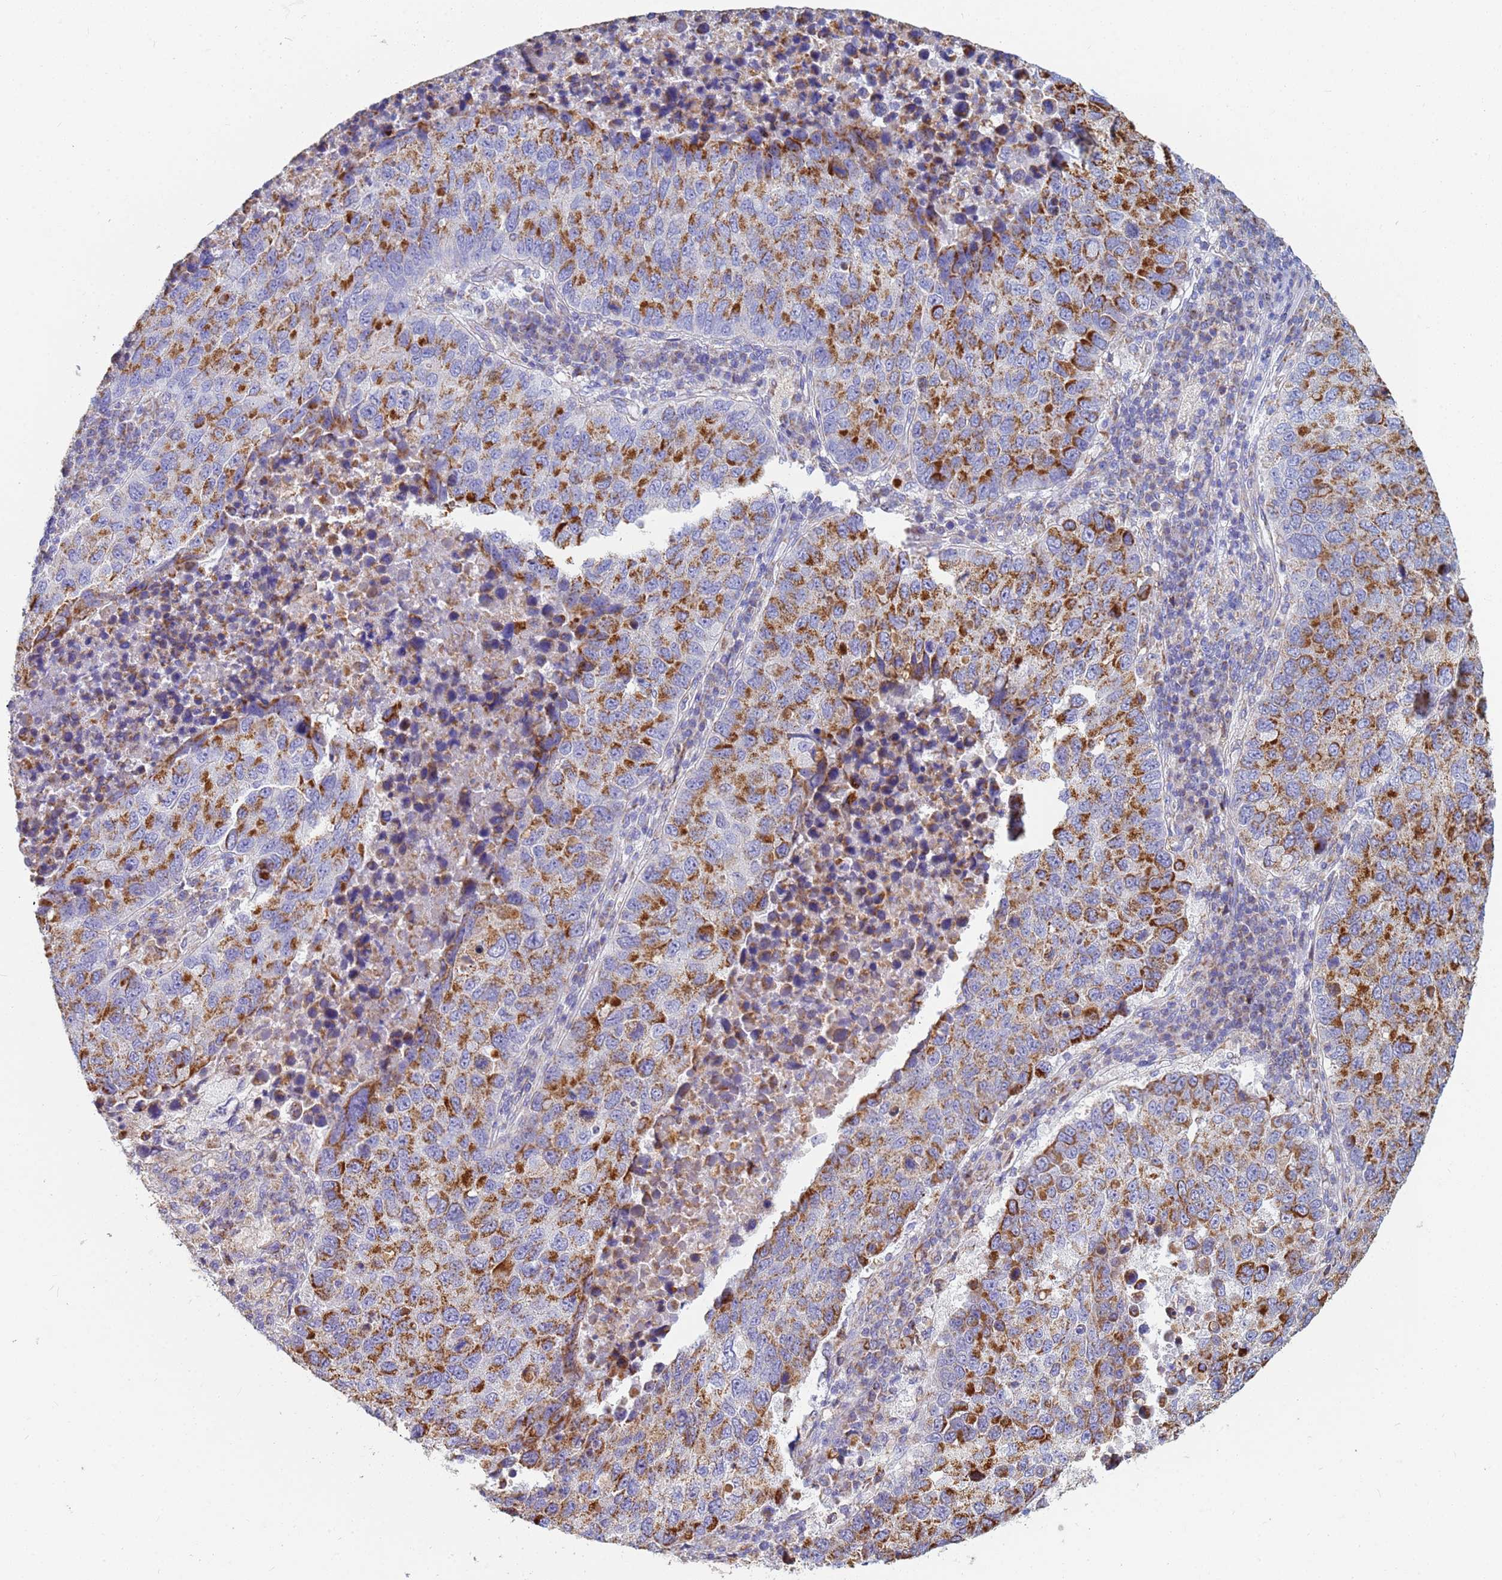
{"staining": {"intensity": "strong", "quantity": ">75%", "location": "cytoplasmic/membranous"}, "tissue": "lung cancer", "cell_type": "Tumor cells", "image_type": "cancer", "snomed": [{"axis": "morphology", "description": "Squamous cell carcinoma, NOS"}, {"axis": "topography", "description": "Lung"}], "caption": "A photomicrograph of squamous cell carcinoma (lung) stained for a protein reveals strong cytoplasmic/membranous brown staining in tumor cells.", "gene": "UQCRH", "patient": {"sex": "male", "age": 73}}